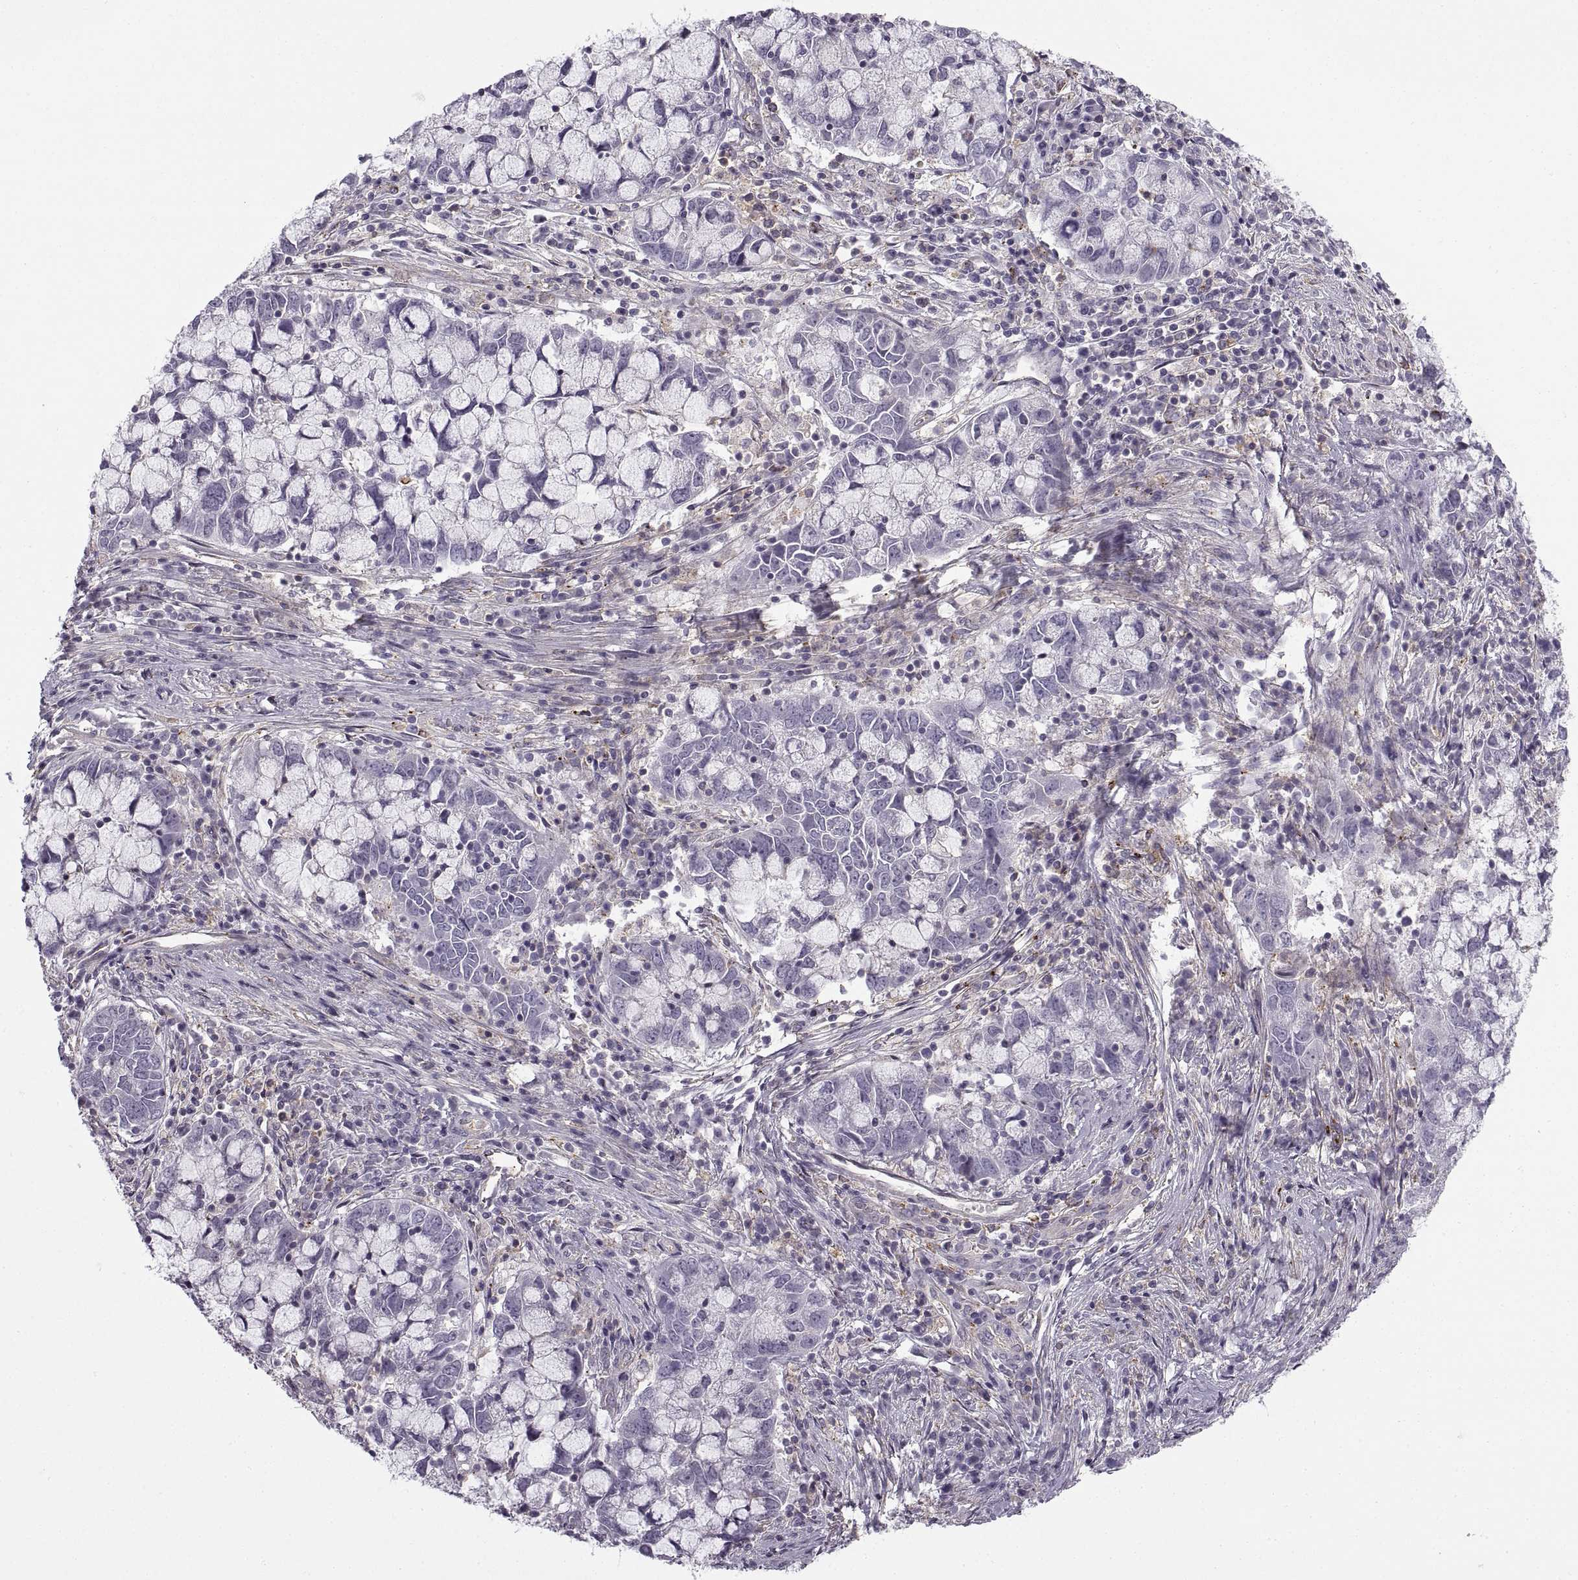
{"staining": {"intensity": "negative", "quantity": "none", "location": "none"}, "tissue": "cervical cancer", "cell_type": "Tumor cells", "image_type": "cancer", "snomed": [{"axis": "morphology", "description": "Adenocarcinoma, NOS"}, {"axis": "topography", "description": "Cervix"}], "caption": "The immunohistochemistry (IHC) photomicrograph has no significant positivity in tumor cells of cervical cancer (adenocarcinoma) tissue.", "gene": "RALB", "patient": {"sex": "female", "age": 40}}